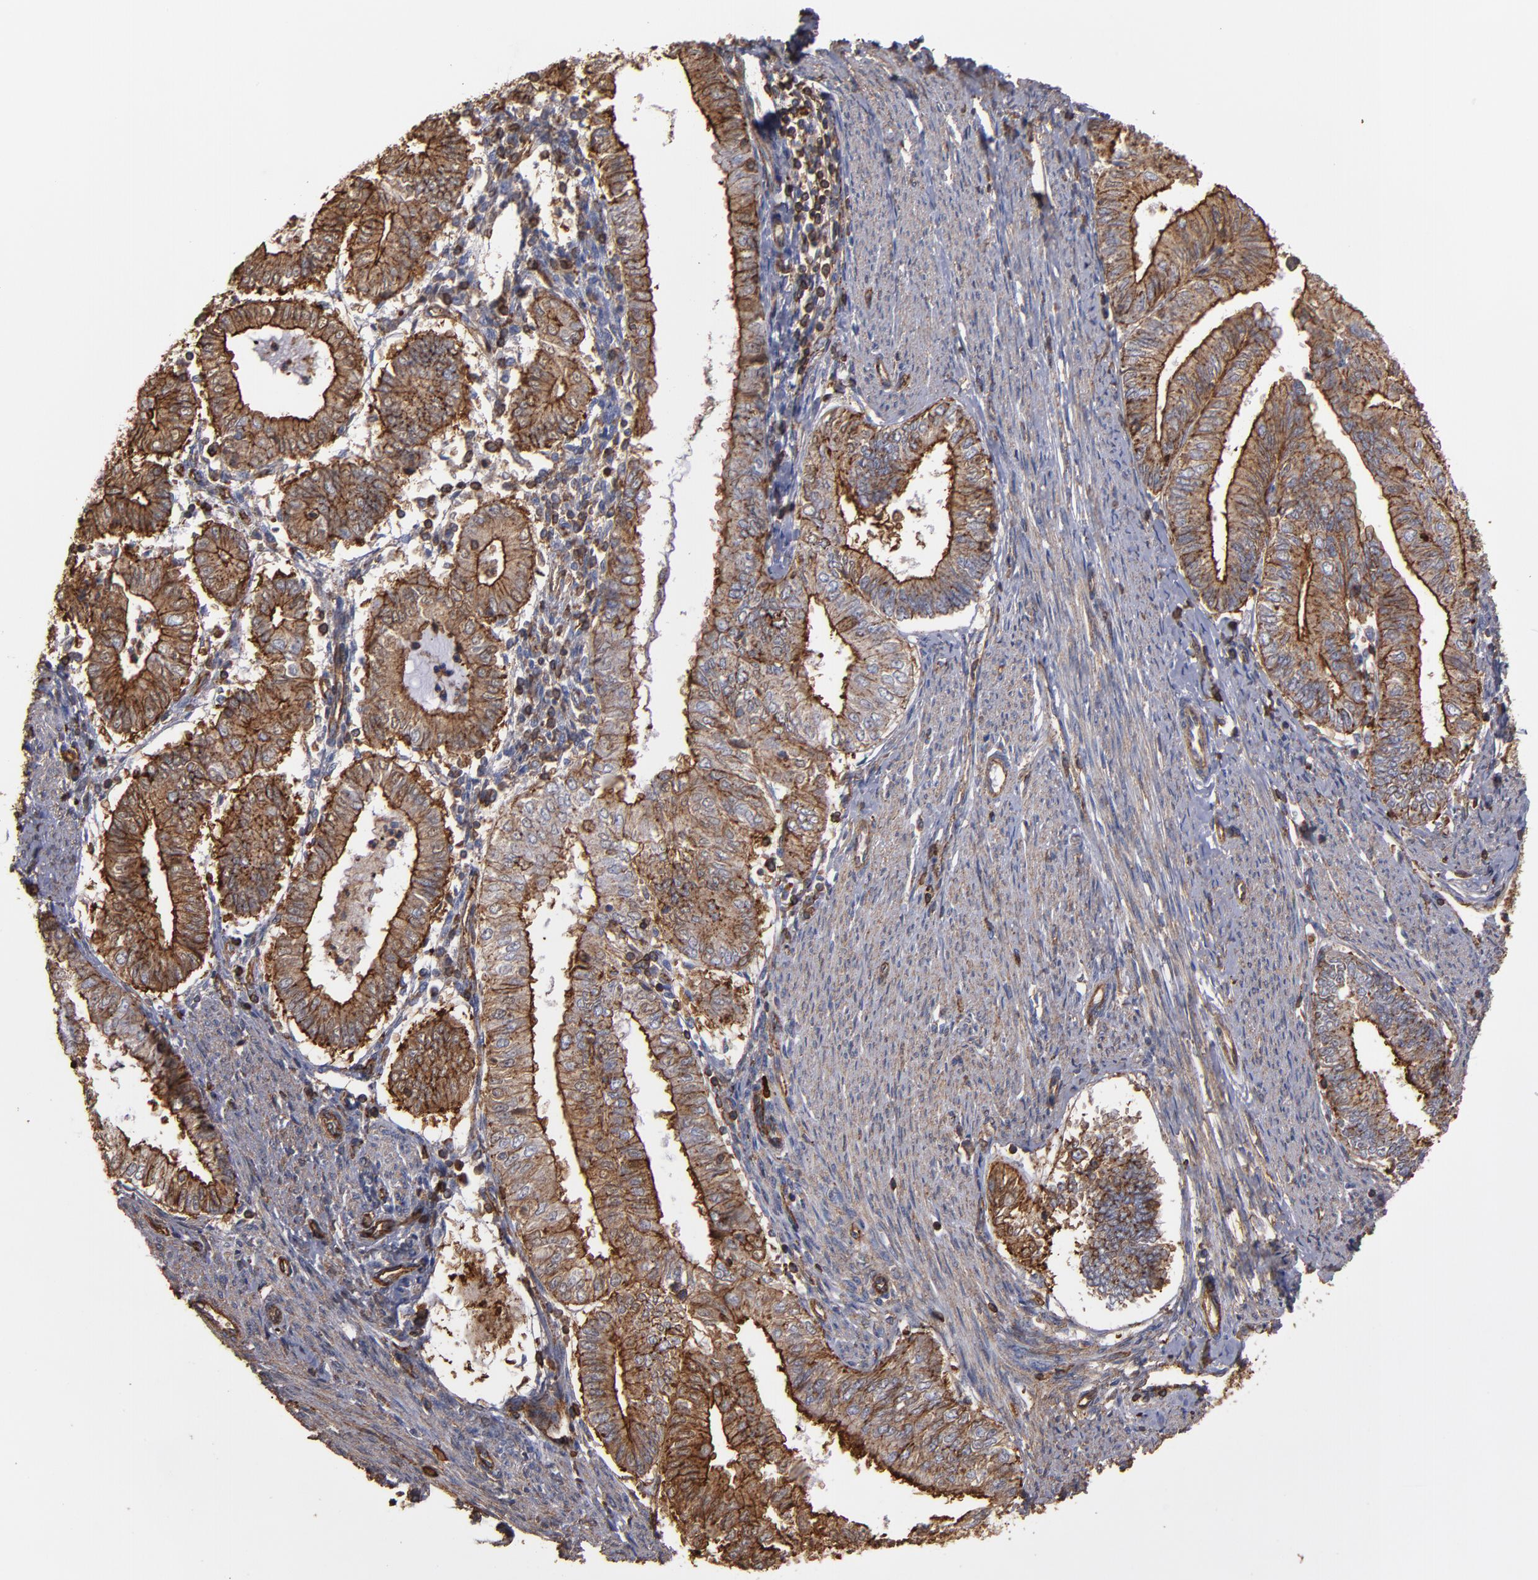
{"staining": {"intensity": "moderate", "quantity": ">75%", "location": "cytoplasmic/membranous"}, "tissue": "endometrial cancer", "cell_type": "Tumor cells", "image_type": "cancer", "snomed": [{"axis": "morphology", "description": "Adenocarcinoma, NOS"}, {"axis": "topography", "description": "Endometrium"}], "caption": "Endometrial cancer (adenocarcinoma) tissue demonstrates moderate cytoplasmic/membranous positivity in approximately >75% of tumor cells, visualized by immunohistochemistry. (DAB (3,3'-diaminobenzidine) IHC, brown staining for protein, blue staining for nuclei).", "gene": "ACTN4", "patient": {"sex": "female", "age": 66}}